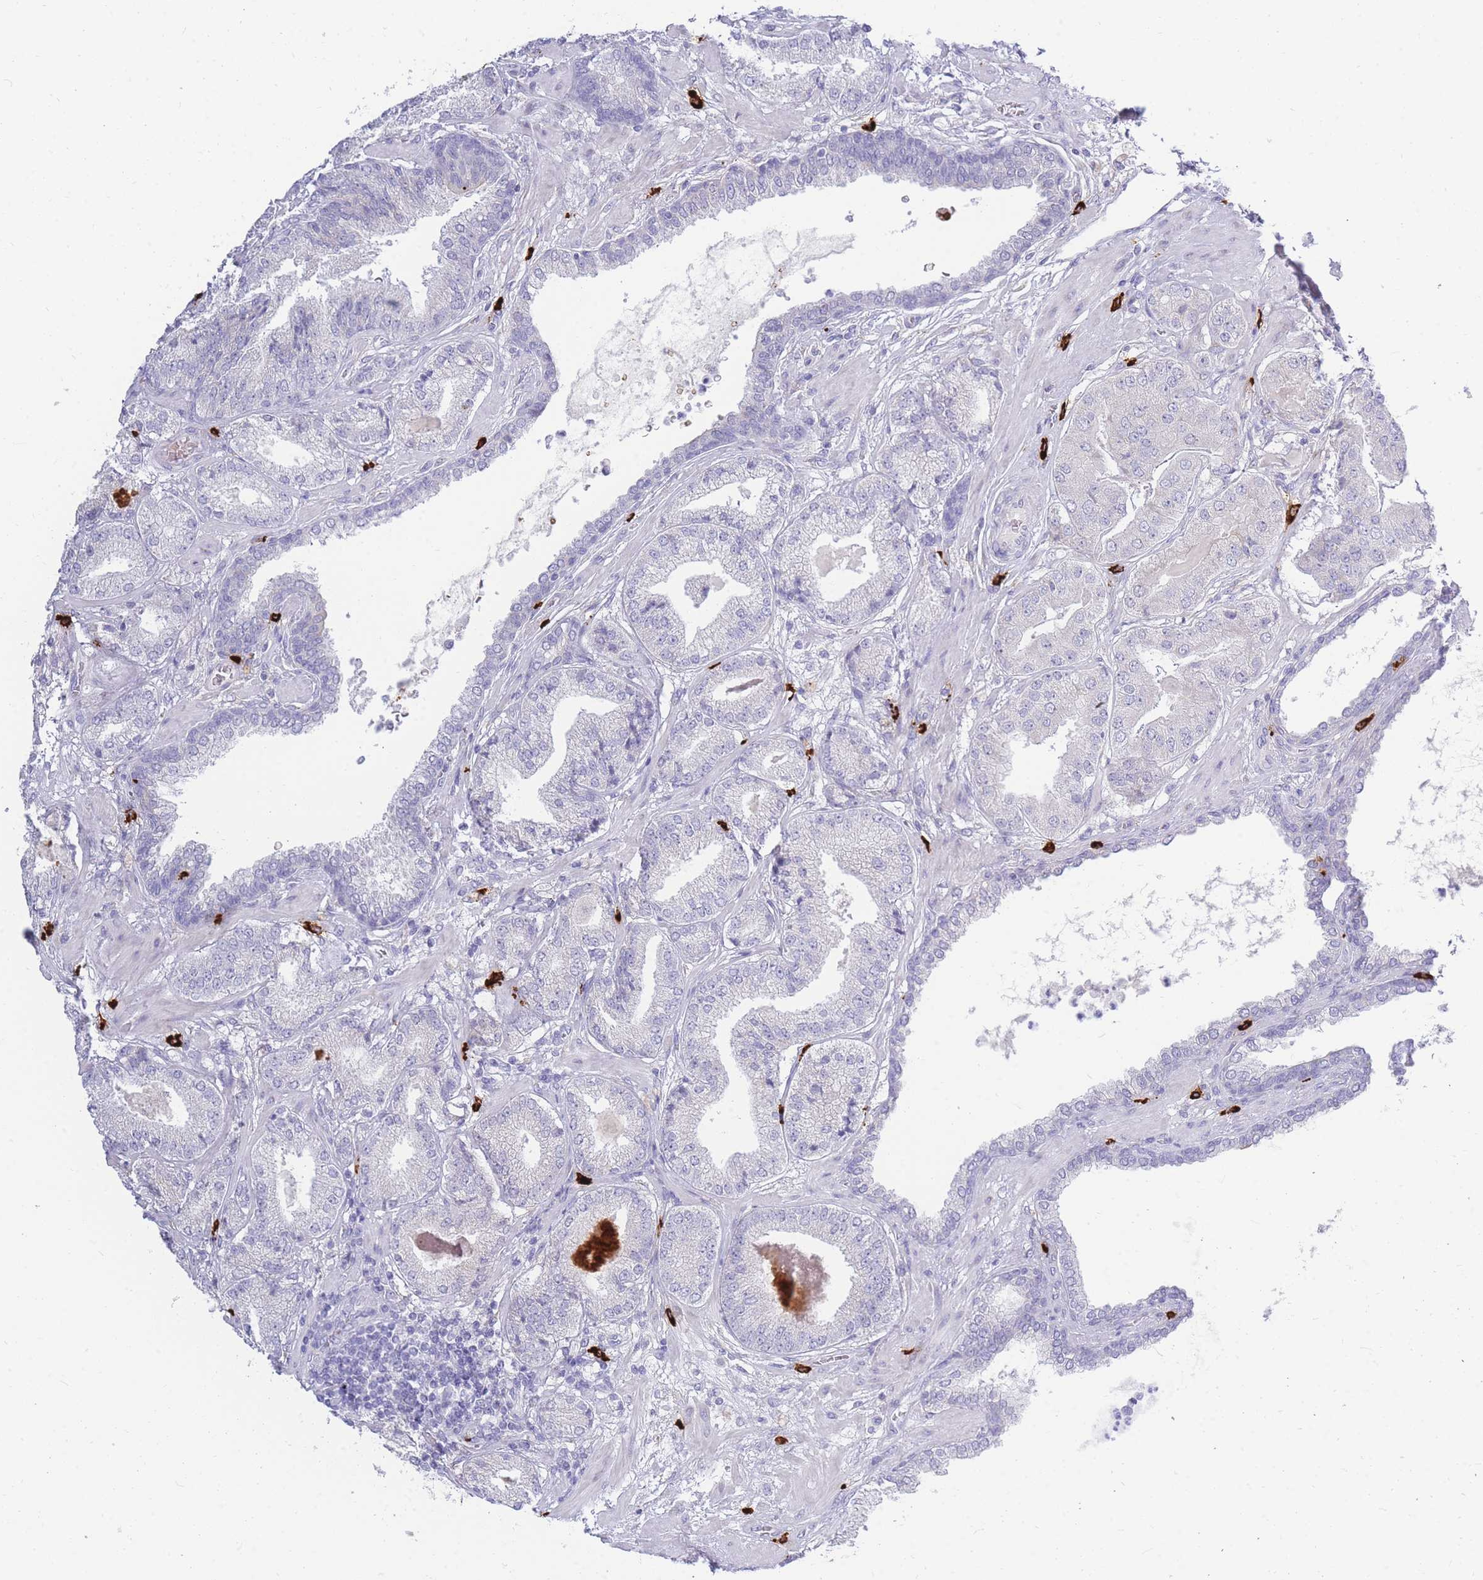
{"staining": {"intensity": "negative", "quantity": "none", "location": "none"}, "tissue": "prostate cancer", "cell_type": "Tumor cells", "image_type": "cancer", "snomed": [{"axis": "morphology", "description": "Adenocarcinoma, High grade"}, {"axis": "topography", "description": "Prostate"}], "caption": "Protein analysis of prostate high-grade adenocarcinoma displays no significant staining in tumor cells.", "gene": "TPSD1", "patient": {"sex": "male", "age": 63}}